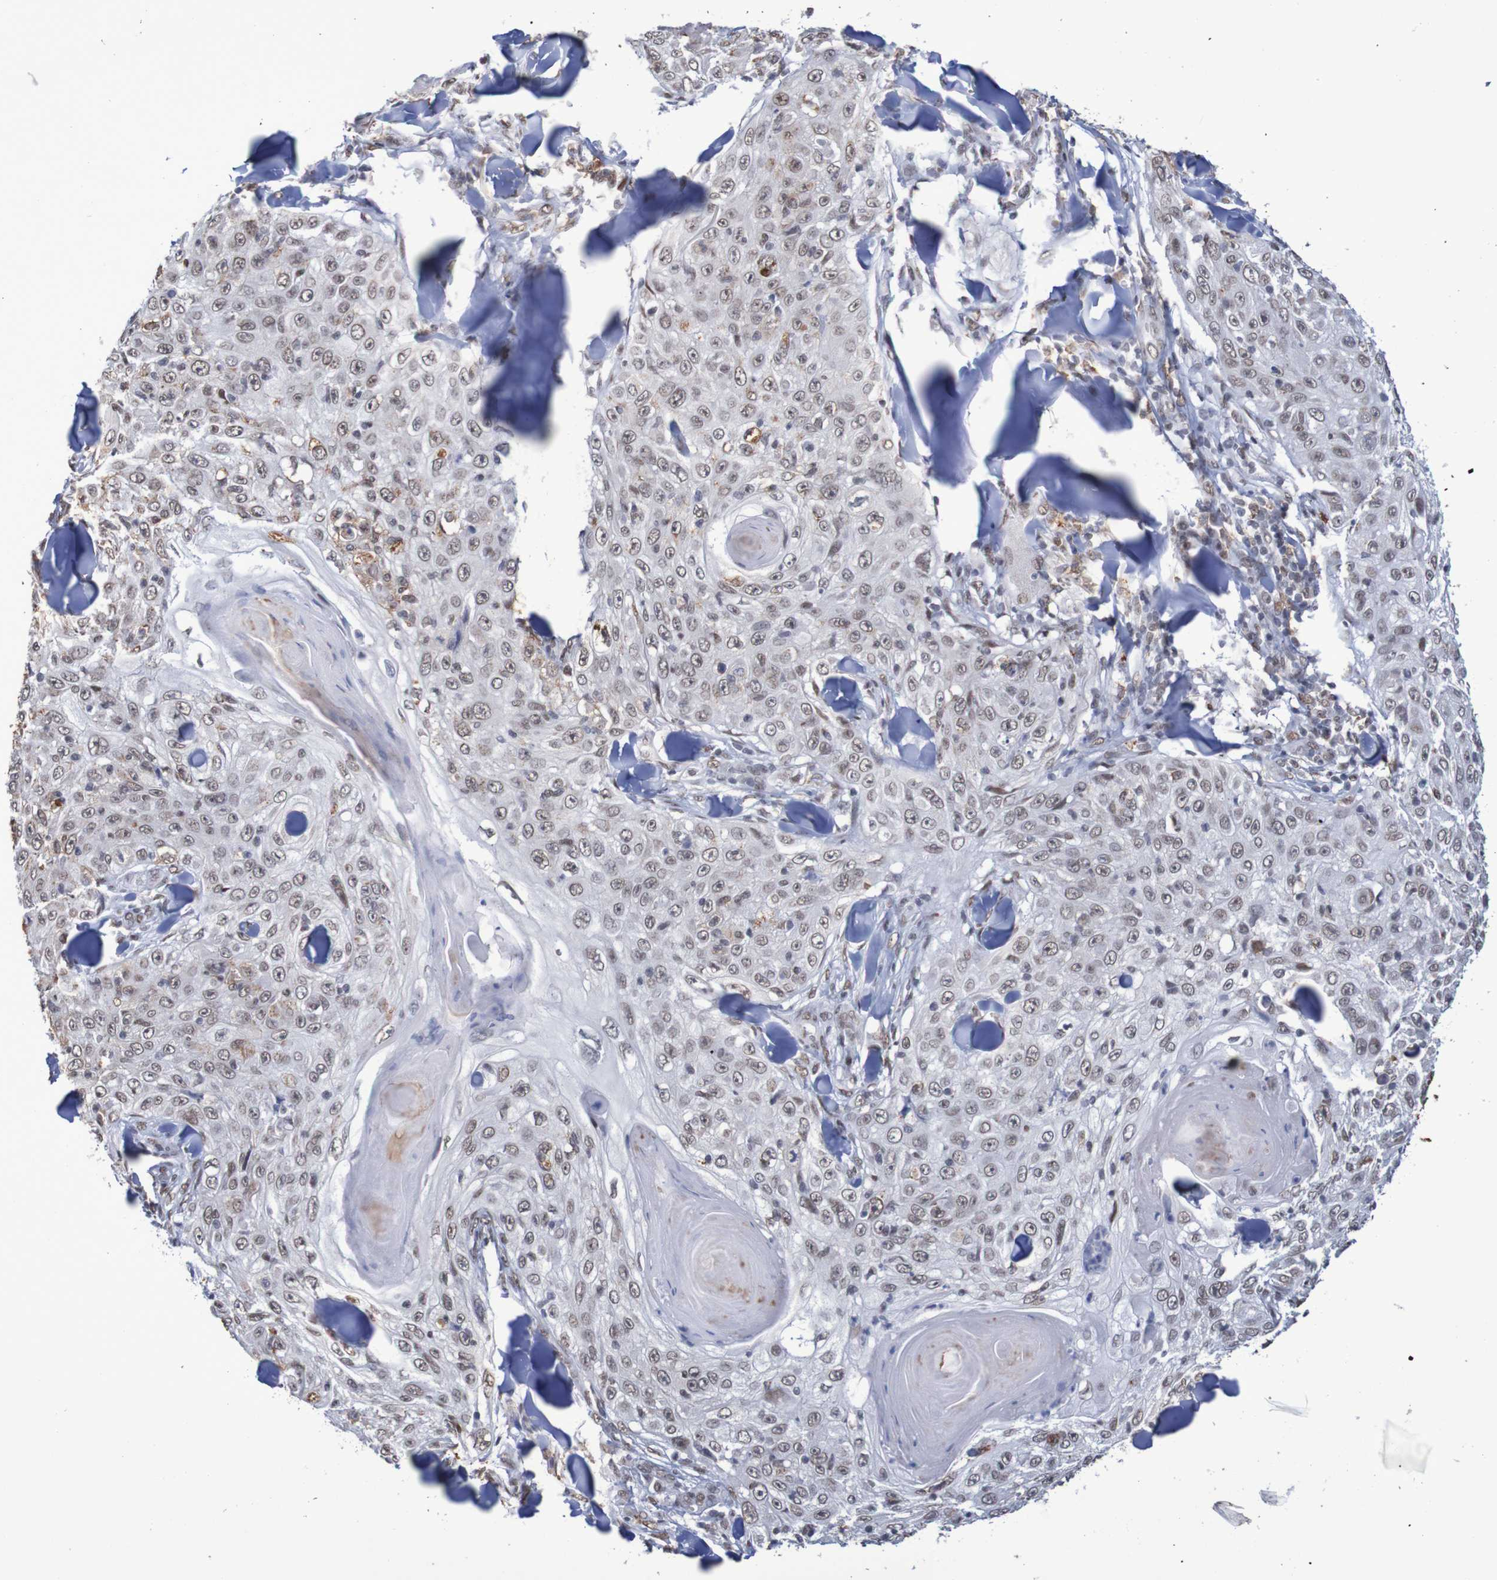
{"staining": {"intensity": "moderate", "quantity": ">75%", "location": "nuclear"}, "tissue": "skin cancer", "cell_type": "Tumor cells", "image_type": "cancer", "snomed": [{"axis": "morphology", "description": "Squamous cell carcinoma, NOS"}, {"axis": "topography", "description": "Skin"}], "caption": "Moderate nuclear staining for a protein is identified in approximately >75% of tumor cells of skin squamous cell carcinoma using IHC.", "gene": "MRTFB", "patient": {"sex": "male", "age": 86}}